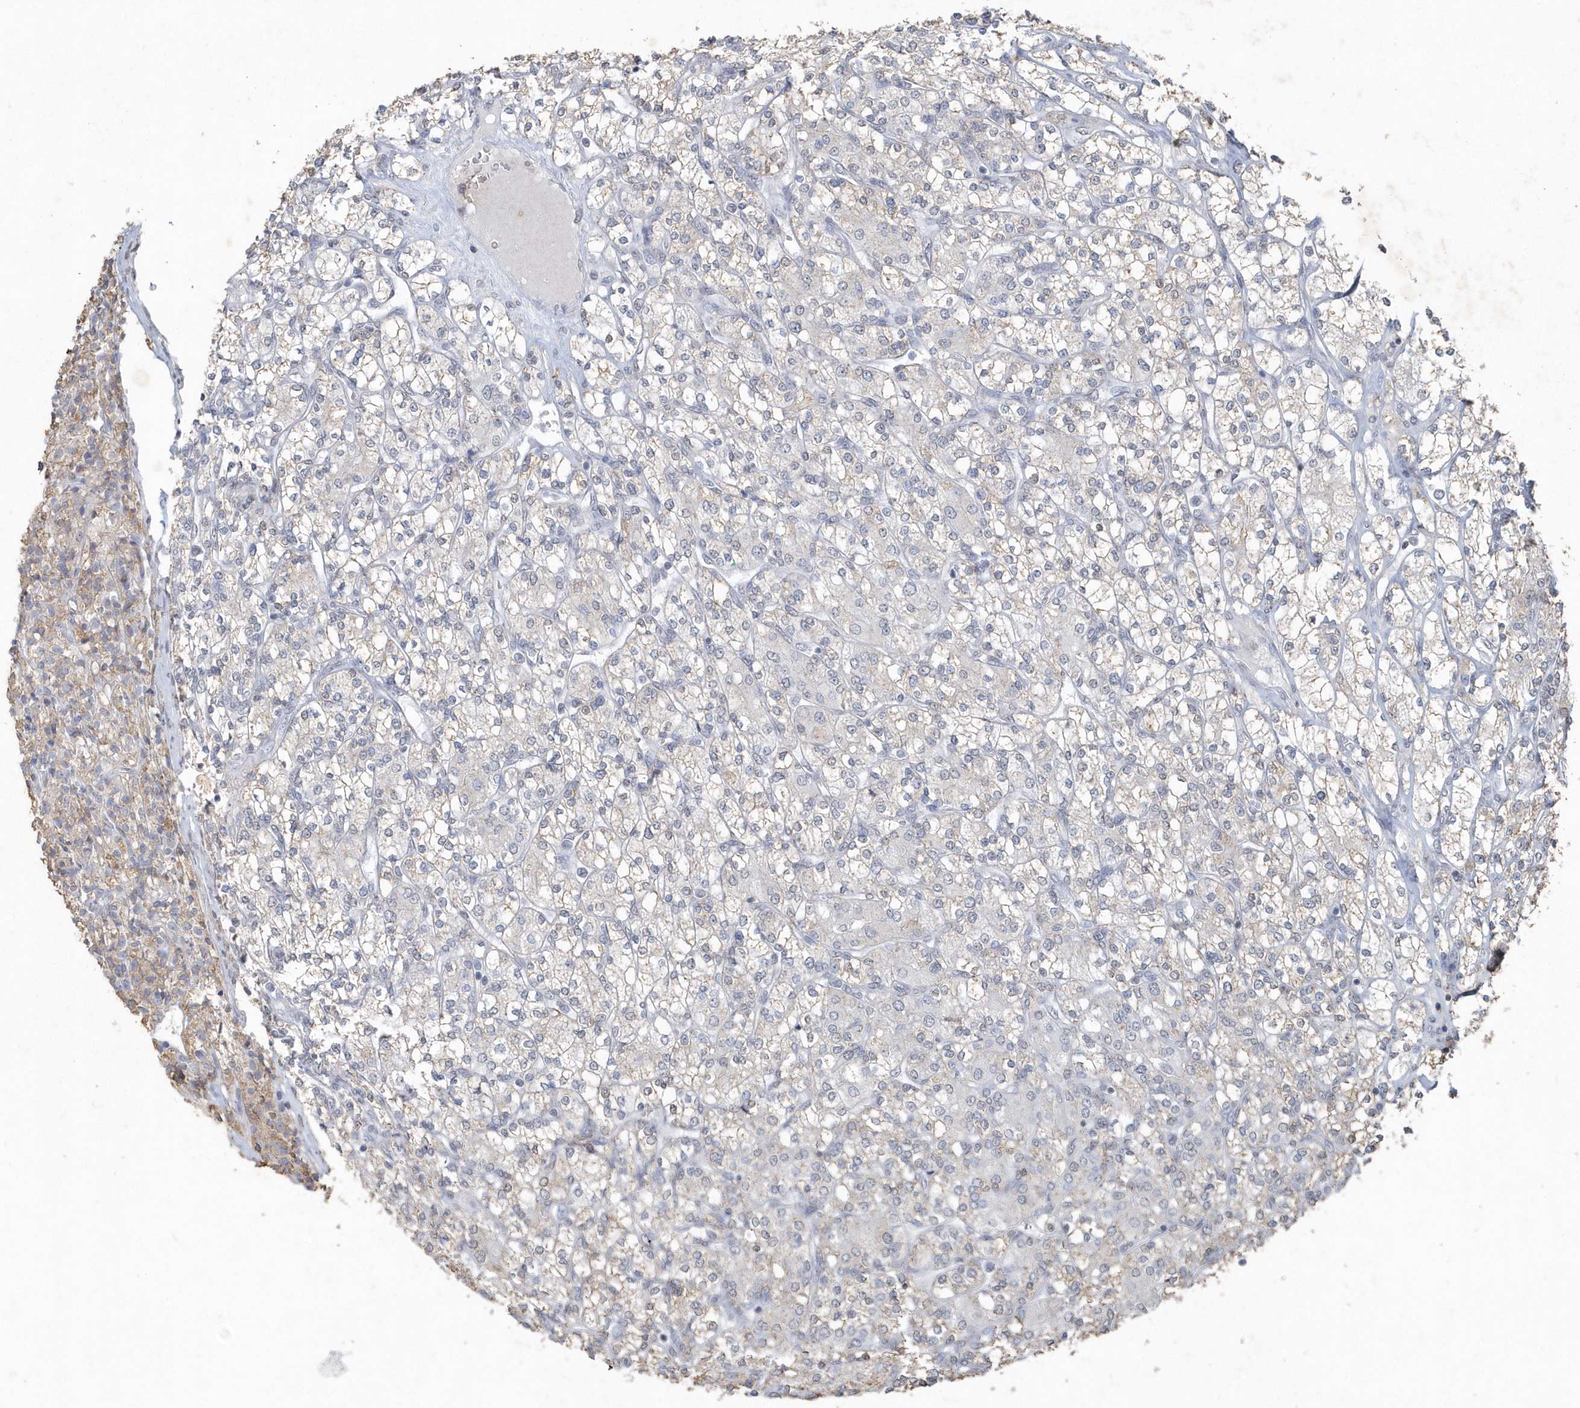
{"staining": {"intensity": "negative", "quantity": "none", "location": "none"}, "tissue": "renal cancer", "cell_type": "Tumor cells", "image_type": "cancer", "snomed": [{"axis": "morphology", "description": "Adenocarcinoma, NOS"}, {"axis": "topography", "description": "Kidney"}], "caption": "Photomicrograph shows no significant protein positivity in tumor cells of adenocarcinoma (renal).", "gene": "PDCD1", "patient": {"sex": "male", "age": 77}}